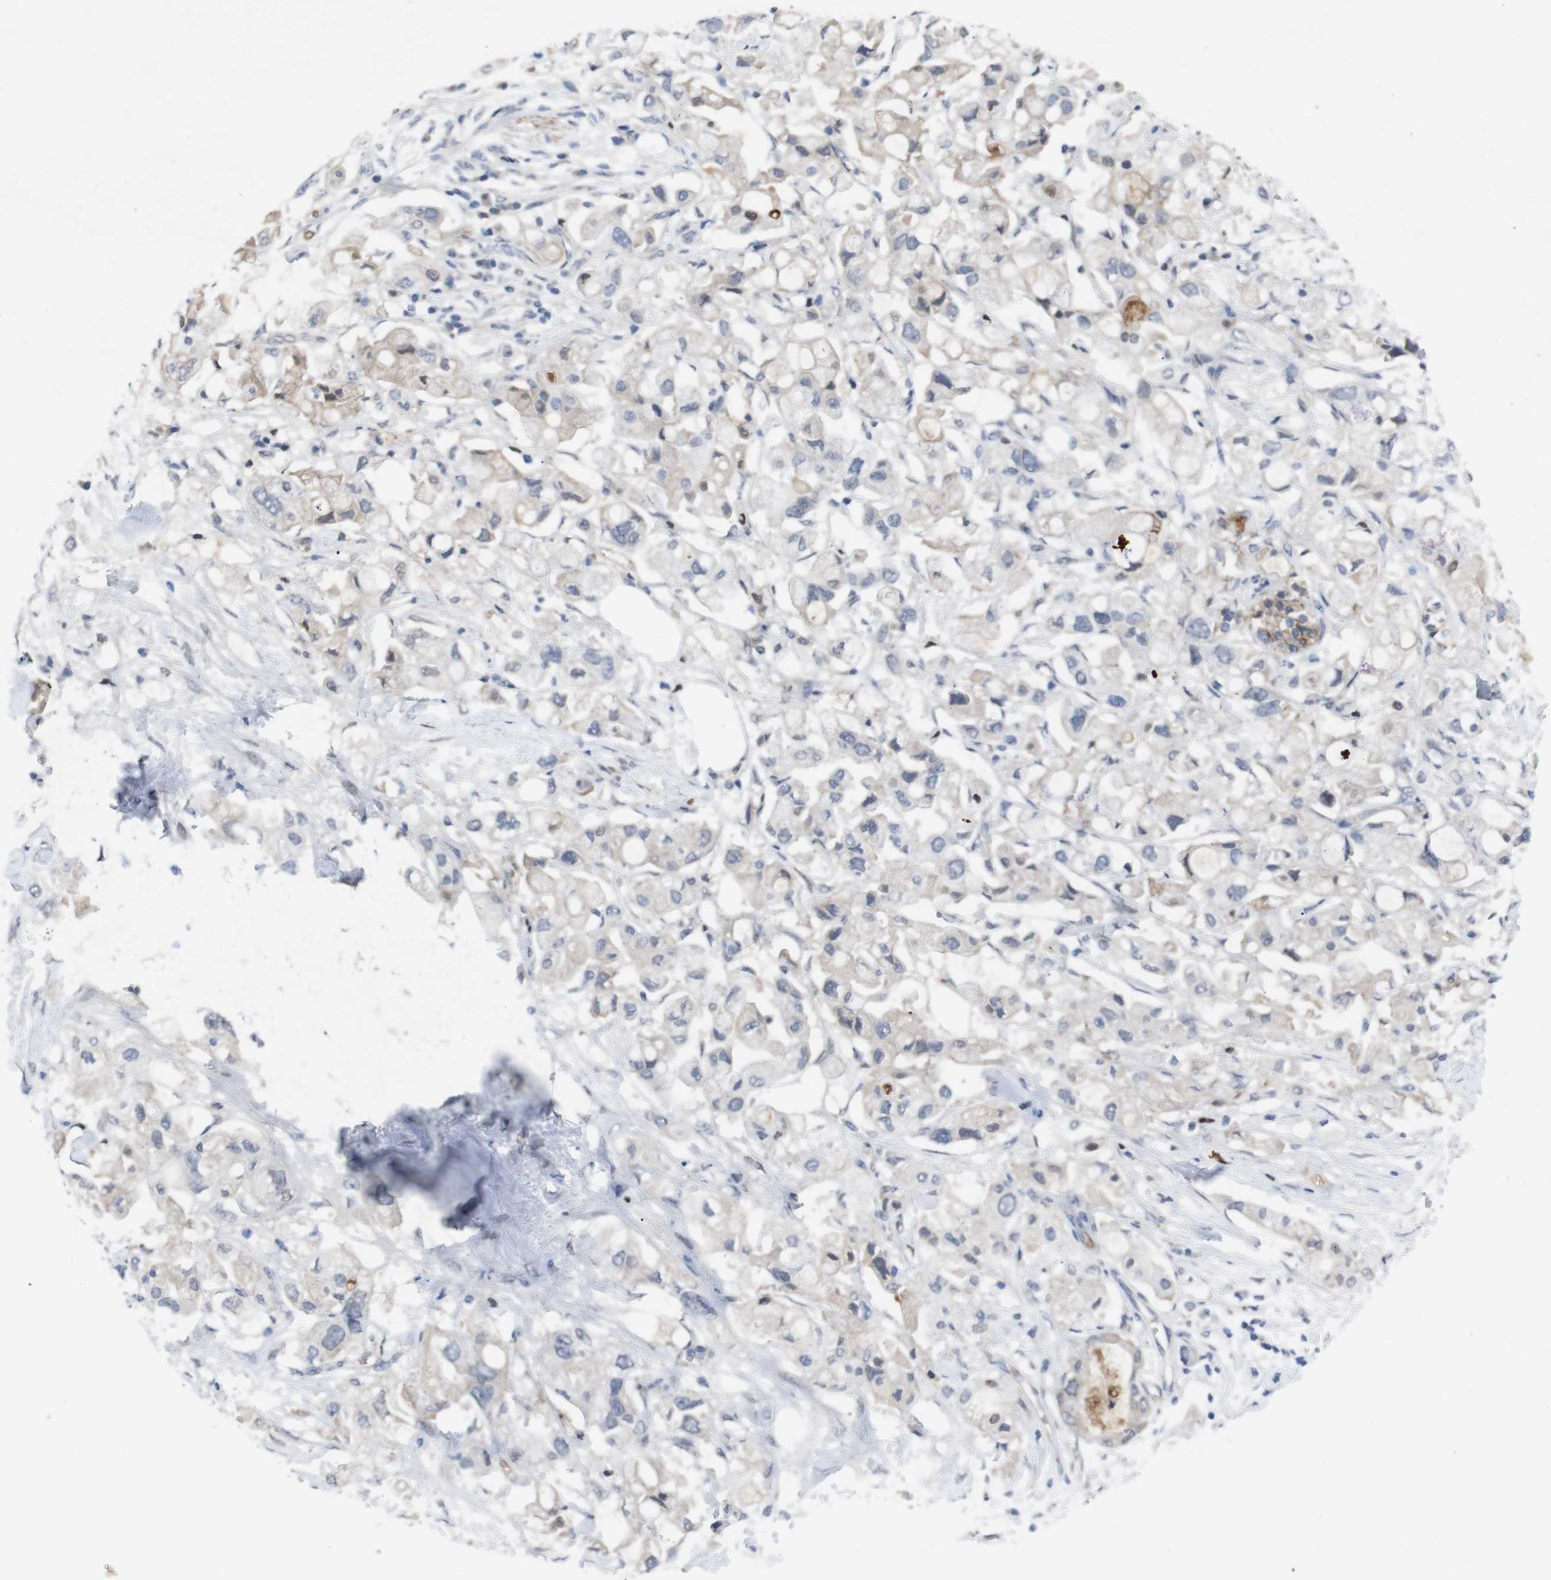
{"staining": {"intensity": "weak", "quantity": "<25%", "location": "cytoplasmic/membranous"}, "tissue": "pancreatic cancer", "cell_type": "Tumor cells", "image_type": "cancer", "snomed": [{"axis": "morphology", "description": "Adenocarcinoma, NOS"}, {"axis": "topography", "description": "Pancreas"}], "caption": "IHC of human pancreatic cancer (adenocarcinoma) demonstrates no staining in tumor cells.", "gene": "SPTB", "patient": {"sex": "female", "age": 56}}